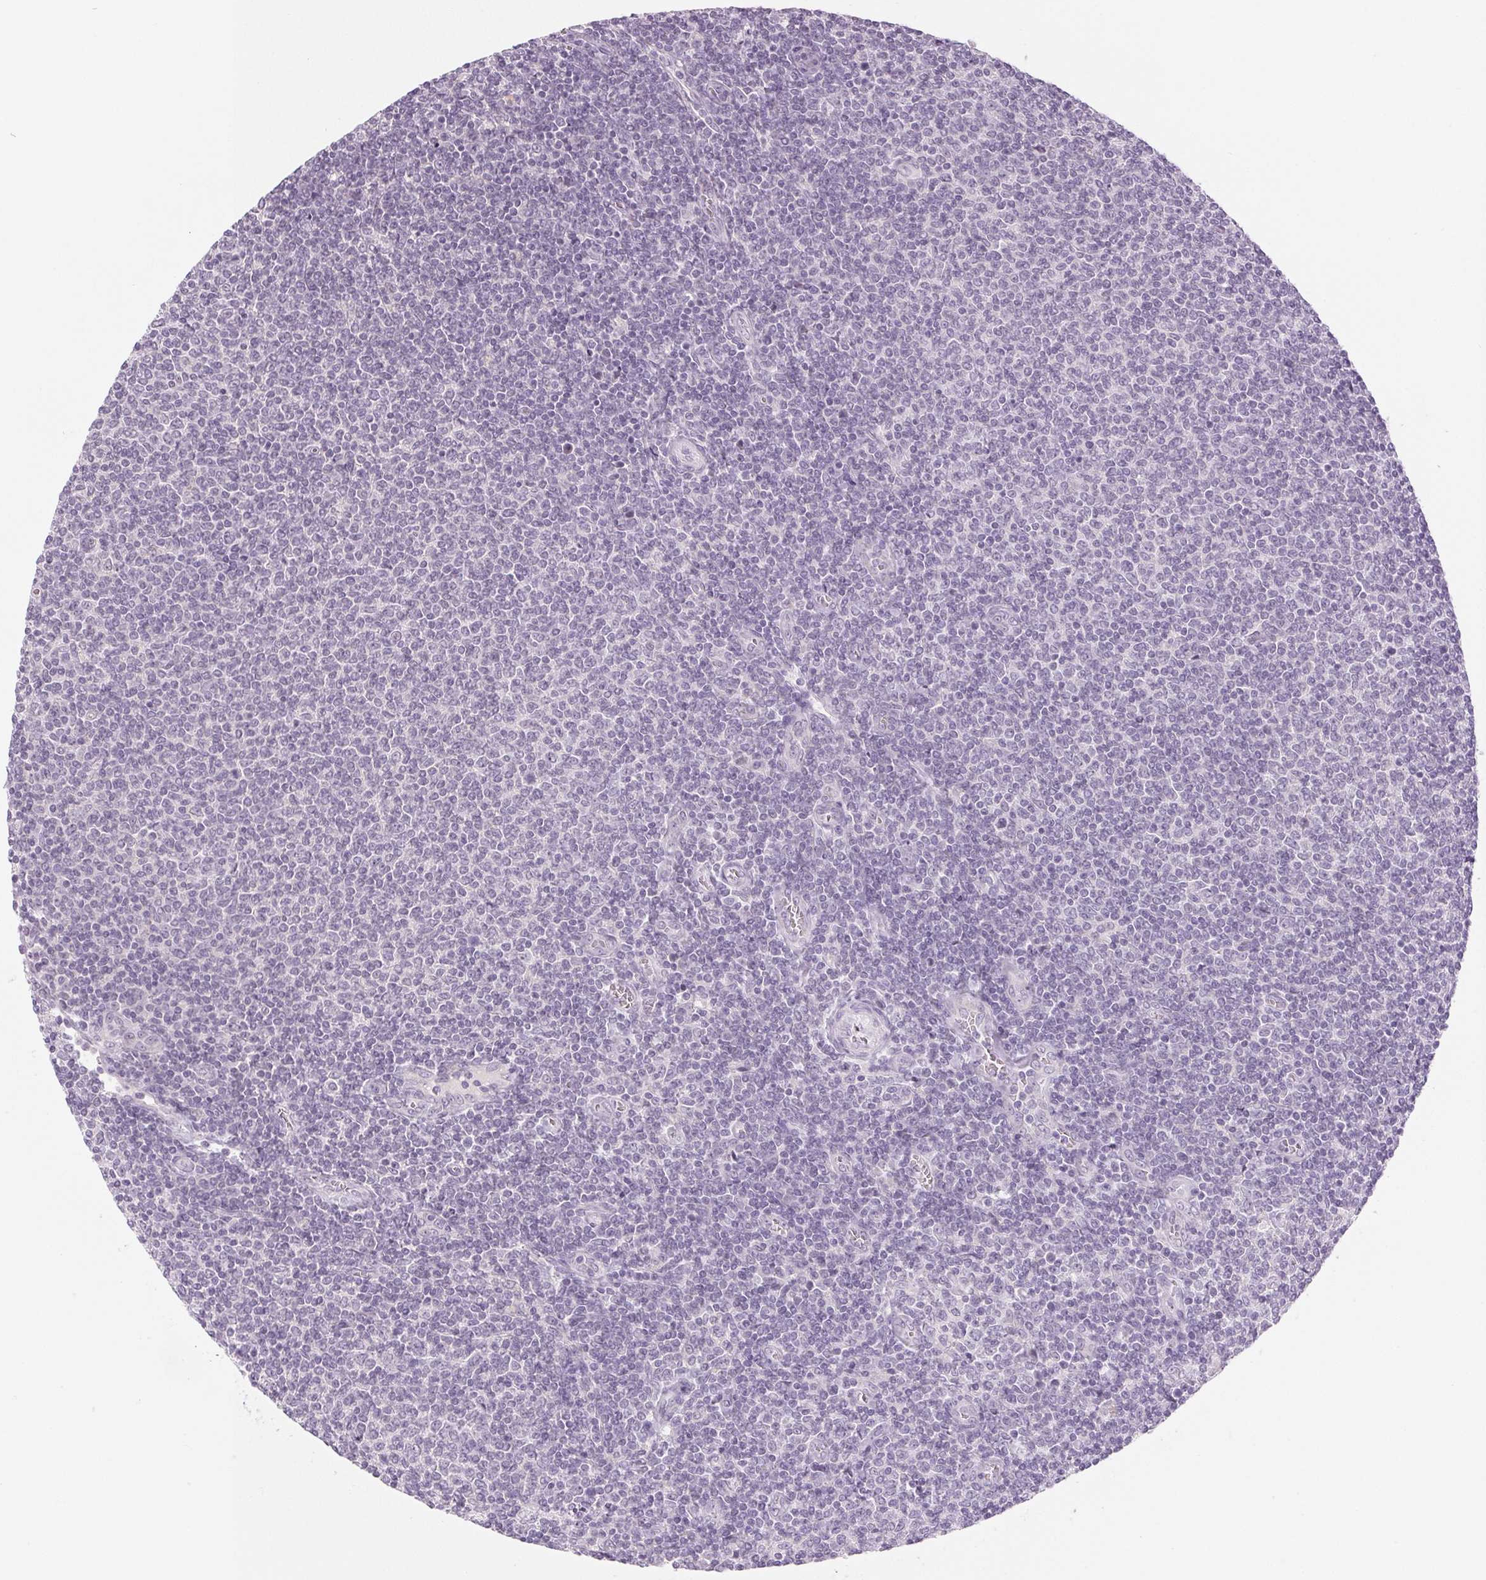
{"staining": {"intensity": "negative", "quantity": "none", "location": "none"}, "tissue": "lymphoma", "cell_type": "Tumor cells", "image_type": "cancer", "snomed": [{"axis": "morphology", "description": "Malignant lymphoma, non-Hodgkin's type, Low grade"}, {"axis": "topography", "description": "Lymph node"}], "caption": "Low-grade malignant lymphoma, non-Hodgkin's type stained for a protein using immunohistochemistry (IHC) demonstrates no positivity tumor cells.", "gene": "EHHADH", "patient": {"sex": "male", "age": 52}}